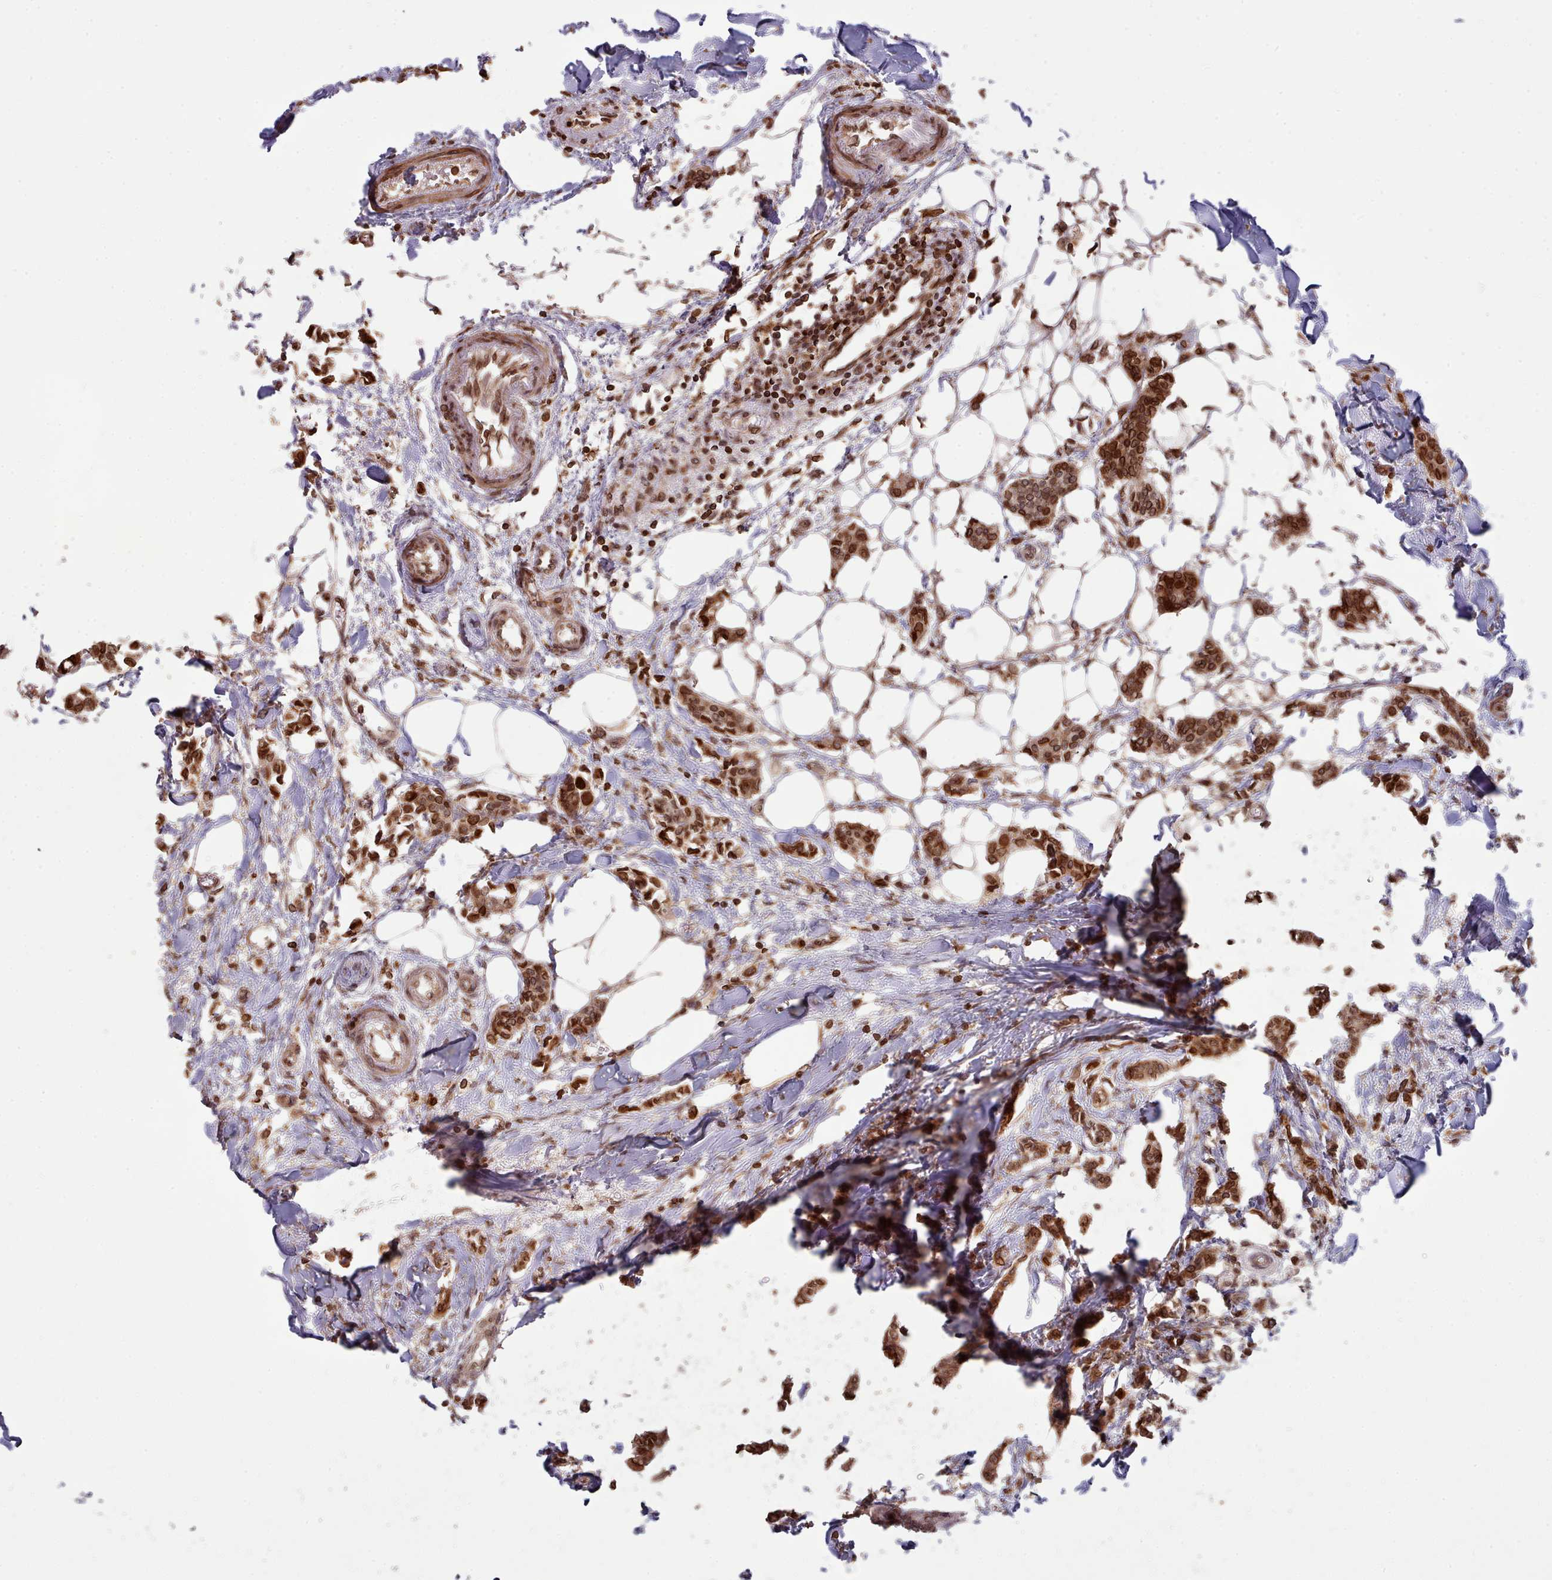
{"staining": {"intensity": "strong", "quantity": ">75%", "location": "cytoplasmic/membranous,nuclear"}, "tissue": "breast cancer", "cell_type": "Tumor cells", "image_type": "cancer", "snomed": [{"axis": "morphology", "description": "Duct carcinoma"}, {"axis": "topography", "description": "Breast"}], "caption": "There is high levels of strong cytoplasmic/membranous and nuclear expression in tumor cells of infiltrating ductal carcinoma (breast), as demonstrated by immunohistochemical staining (brown color).", "gene": "TOR1AIP1", "patient": {"sex": "female", "age": 41}}